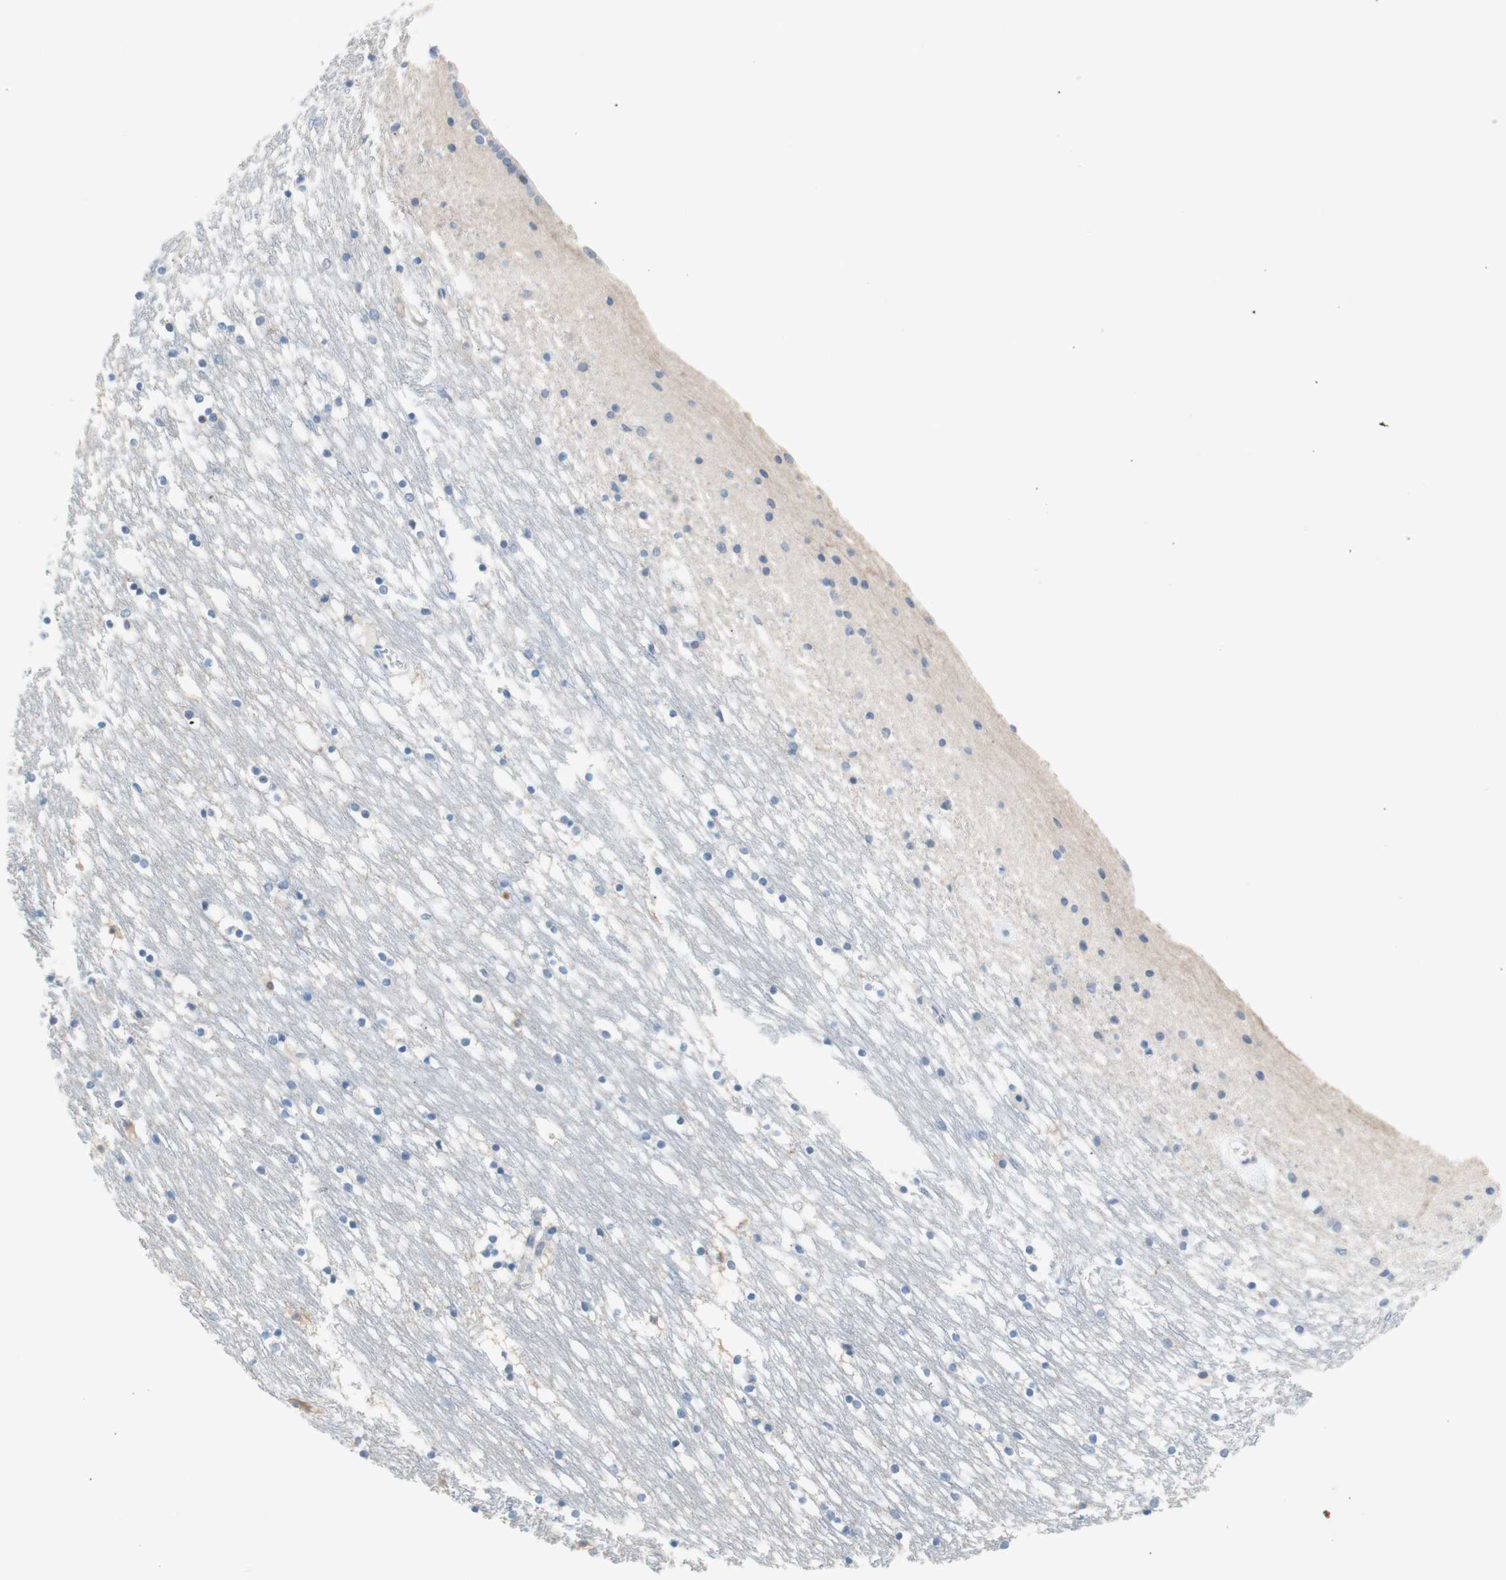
{"staining": {"intensity": "weak", "quantity": "<25%", "location": "cytoplasmic/membranous"}, "tissue": "caudate", "cell_type": "Glial cells", "image_type": "normal", "snomed": [{"axis": "morphology", "description": "Normal tissue, NOS"}, {"axis": "topography", "description": "Lateral ventricle wall"}], "caption": "A micrograph of human caudate is negative for staining in glial cells. (DAB (3,3'-diaminobenzidine) immunohistochemistry visualized using brightfield microscopy, high magnification).", "gene": "PDZK1", "patient": {"sex": "male", "age": 45}}